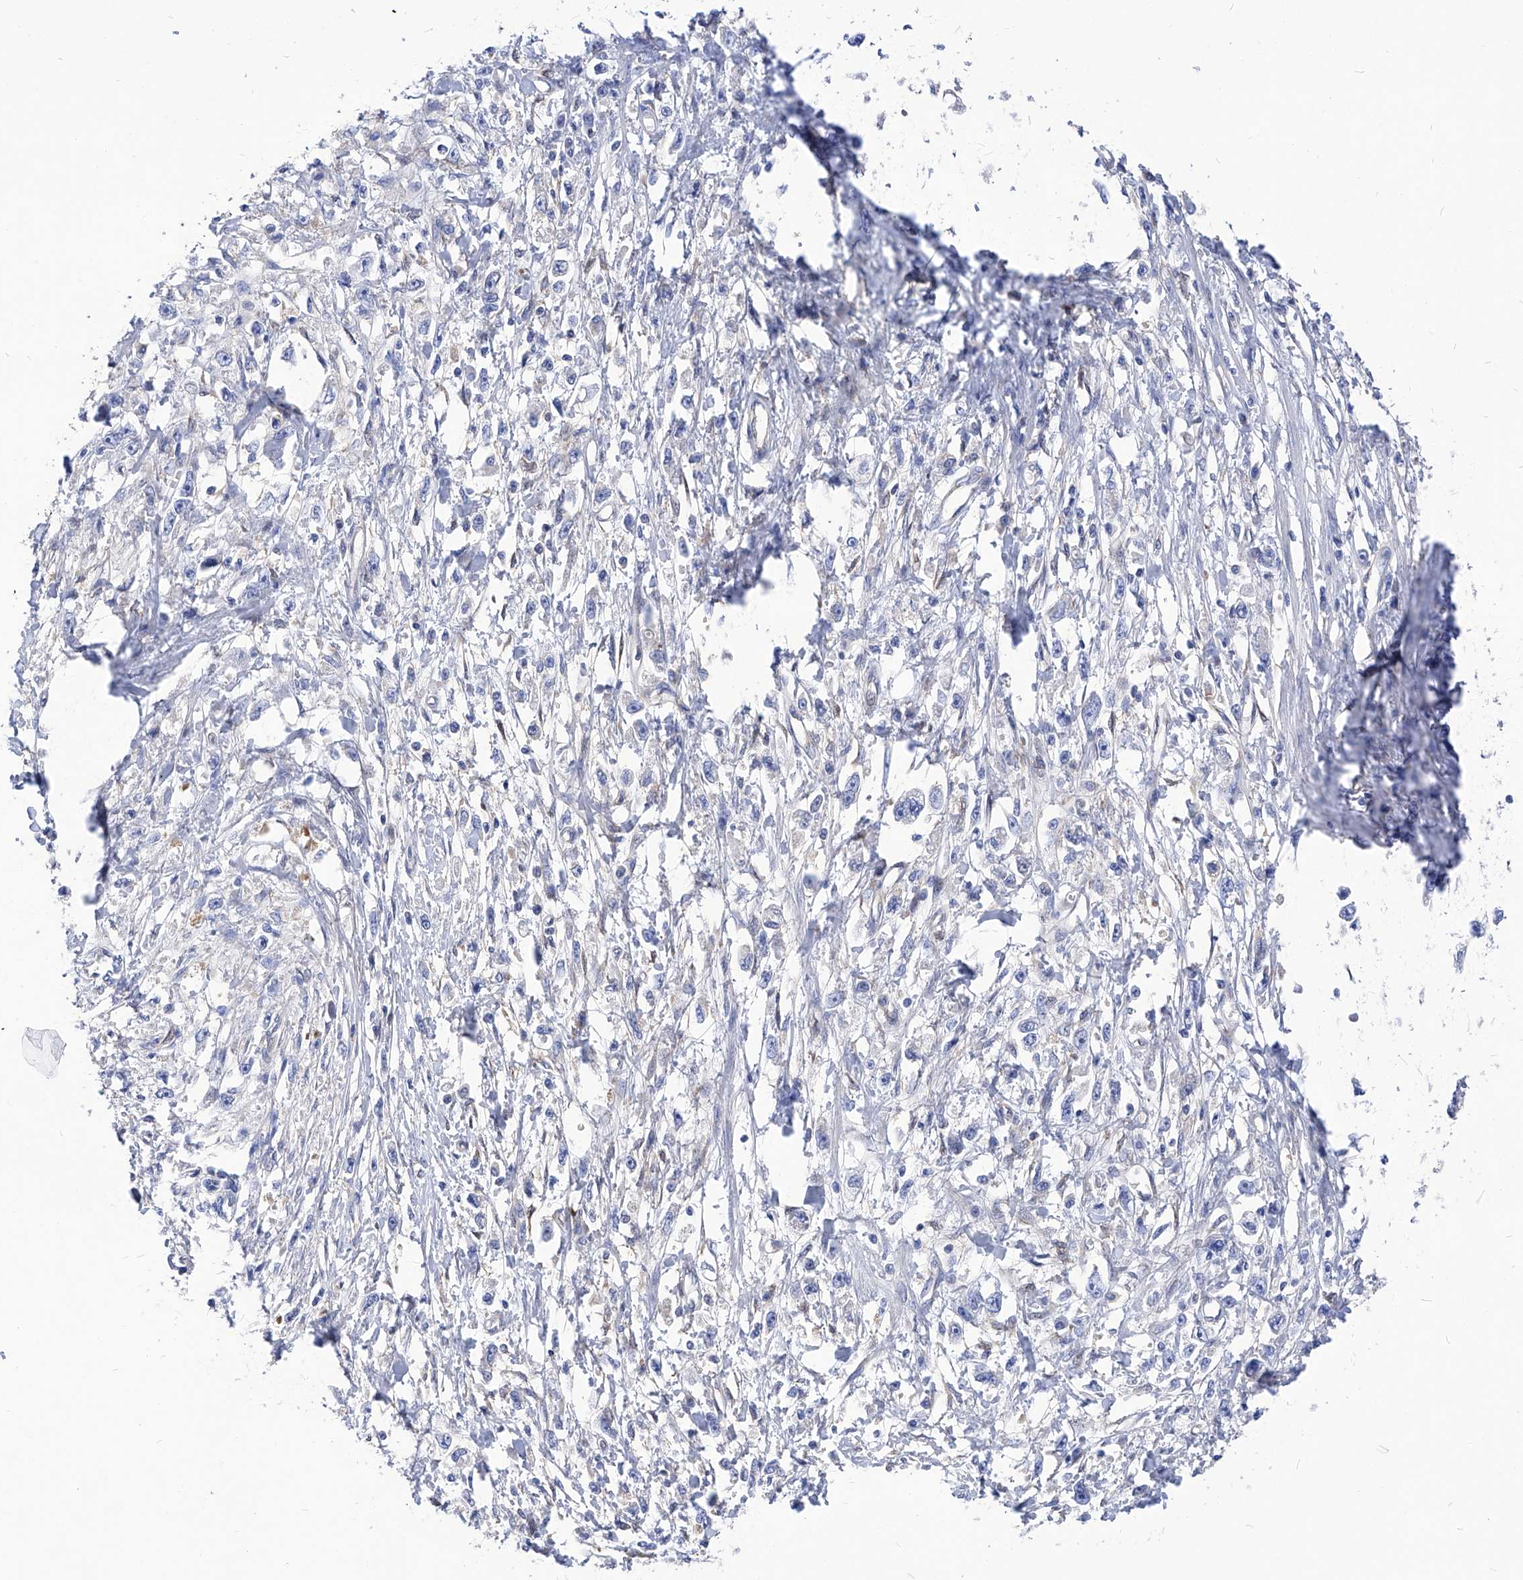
{"staining": {"intensity": "negative", "quantity": "none", "location": "none"}, "tissue": "stomach cancer", "cell_type": "Tumor cells", "image_type": "cancer", "snomed": [{"axis": "morphology", "description": "Adenocarcinoma, NOS"}, {"axis": "topography", "description": "Stomach"}], "caption": "Immunohistochemical staining of stomach cancer demonstrates no significant staining in tumor cells.", "gene": "XPNPEP1", "patient": {"sex": "female", "age": 59}}